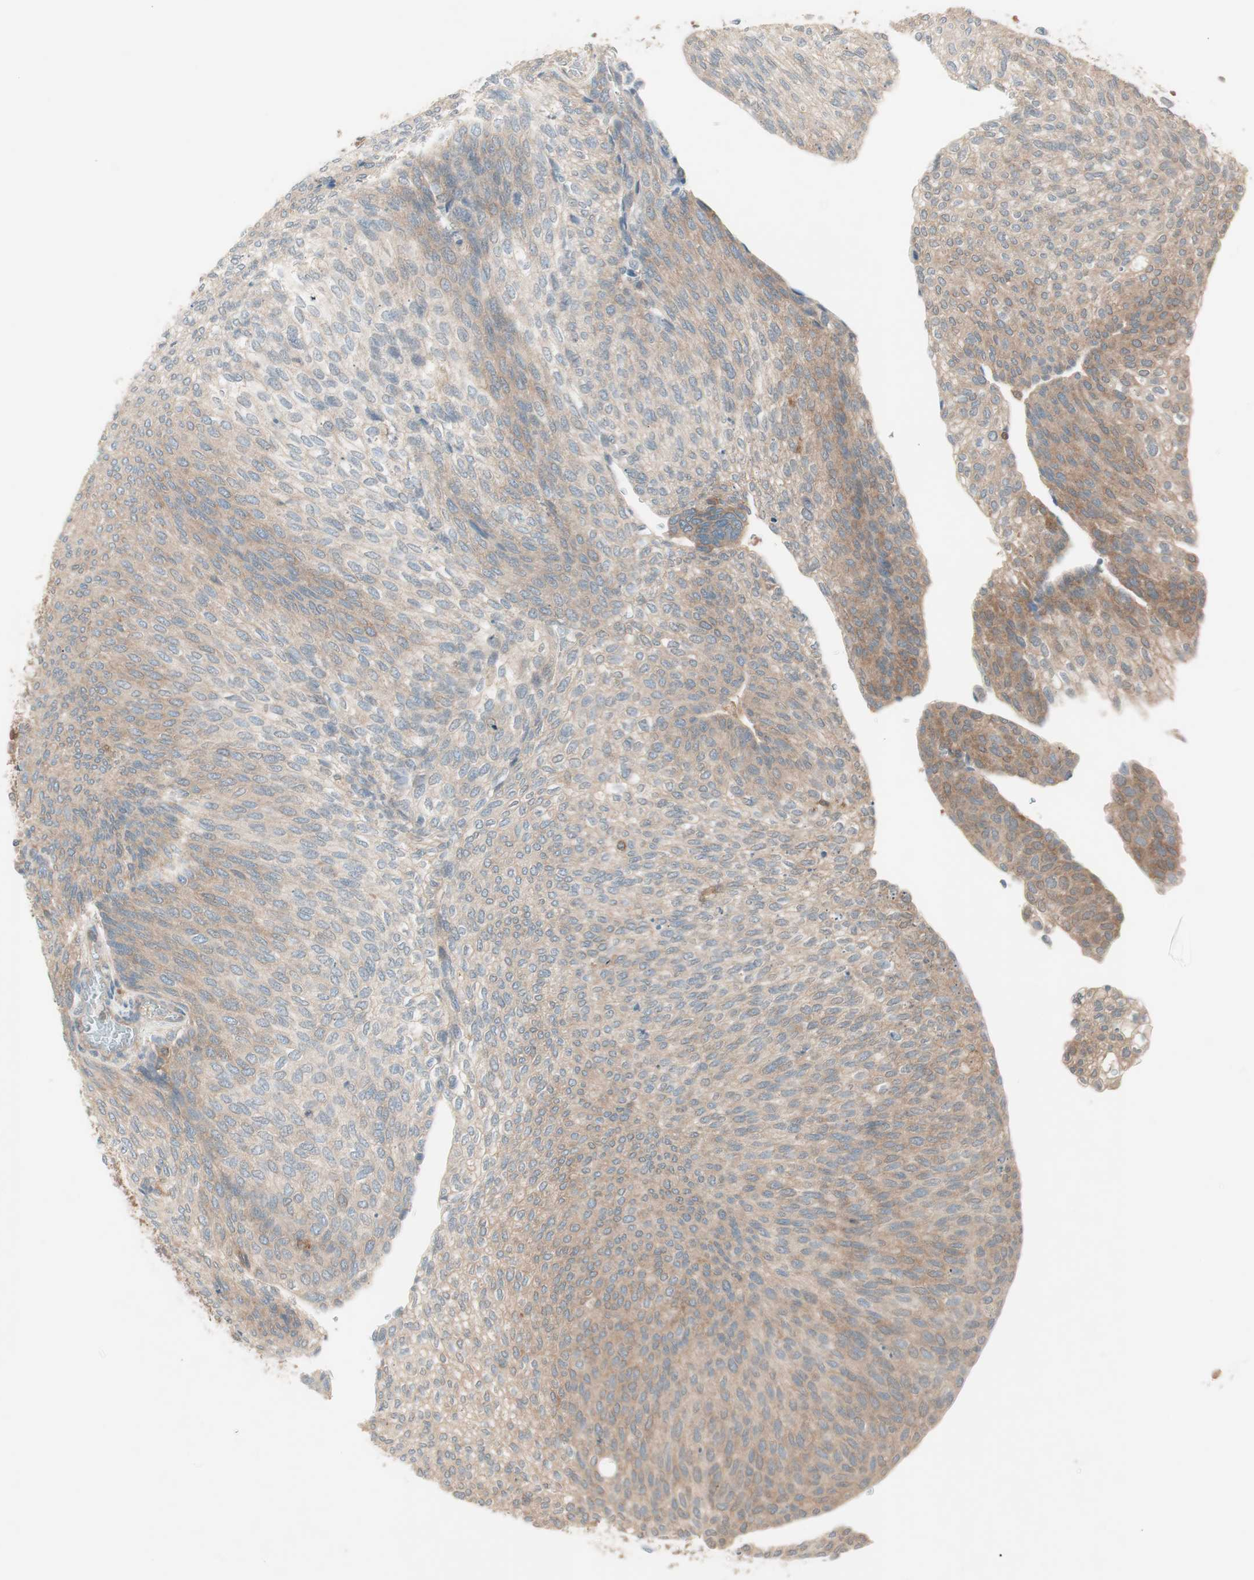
{"staining": {"intensity": "weak", "quantity": ">75%", "location": "cytoplasmic/membranous"}, "tissue": "urothelial cancer", "cell_type": "Tumor cells", "image_type": "cancer", "snomed": [{"axis": "morphology", "description": "Urothelial carcinoma, Low grade"}, {"axis": "topography", "description": "Urinary bladder"}], "caption": "A brown stain shows weak cytoplasmic/membranous staining of a protein in human urothelial cancer tumor cells.", "gene": "GALT", "patient": {"sex": "female", "age": 79}}